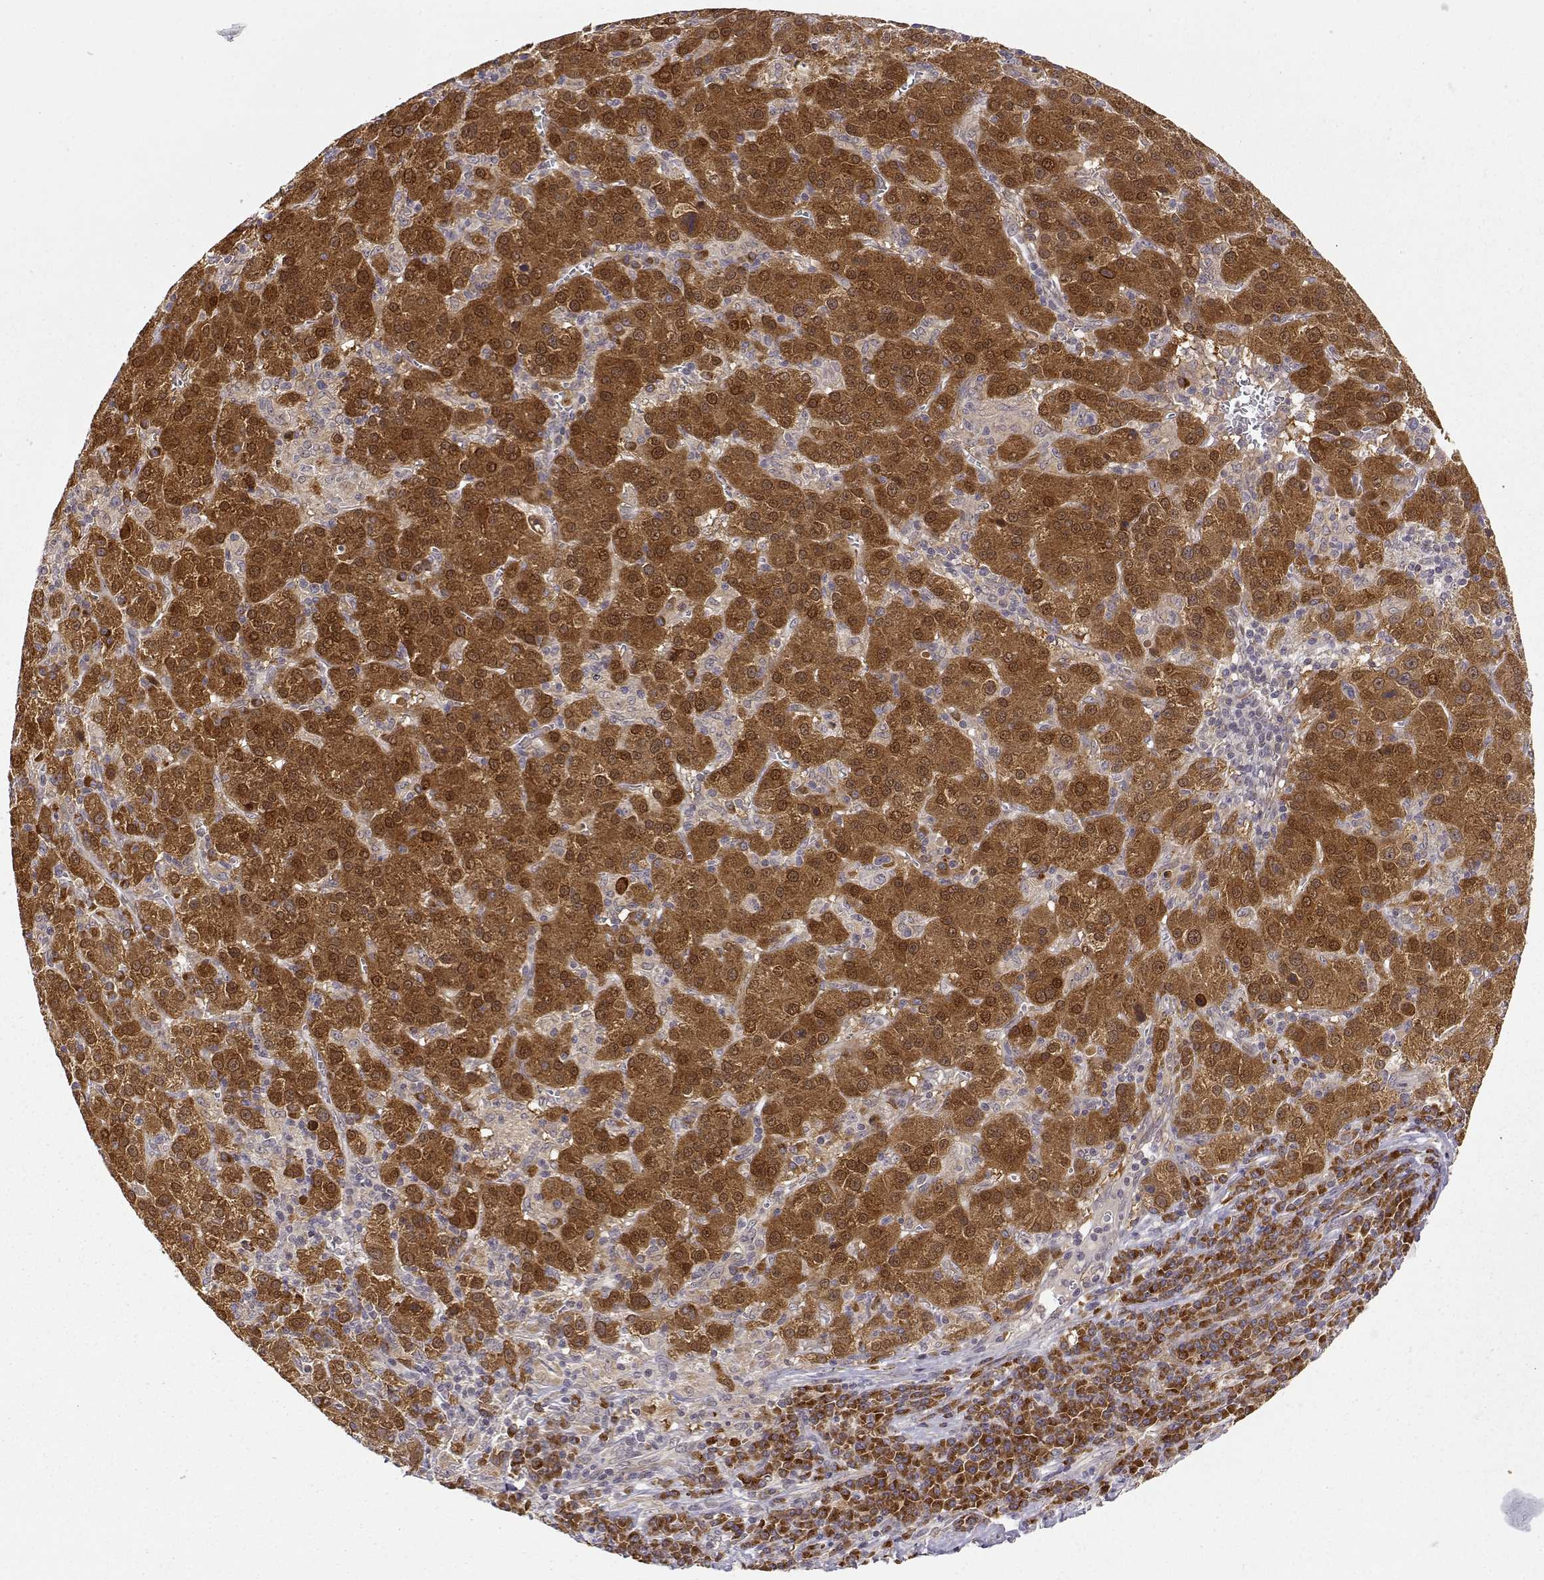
{"staining": {"intensity": "strong", "quantity": ">75%", "location": "cytoplasmic/membranous,nuclear"}, "tissue": "liver cancer", "cell_type": "Tumor cells", "image_type": "cancer", "snomed": [{"axis": "morphology", "description": "Carcinoma, Hepatocellular, NOS"}, {"axis": "topography", "description": "Liver"}], "caption": "A brown stain shows strong cytoplasmic/membranous and nuclear expression of a protein in hepatocellular carcinoma (liver) tumor cells. (brown staining indicates protein expression, while blue staining denotes nuclei).", "gene": "ERGIC2", "patient": {"sex": "female", "age": 60}}